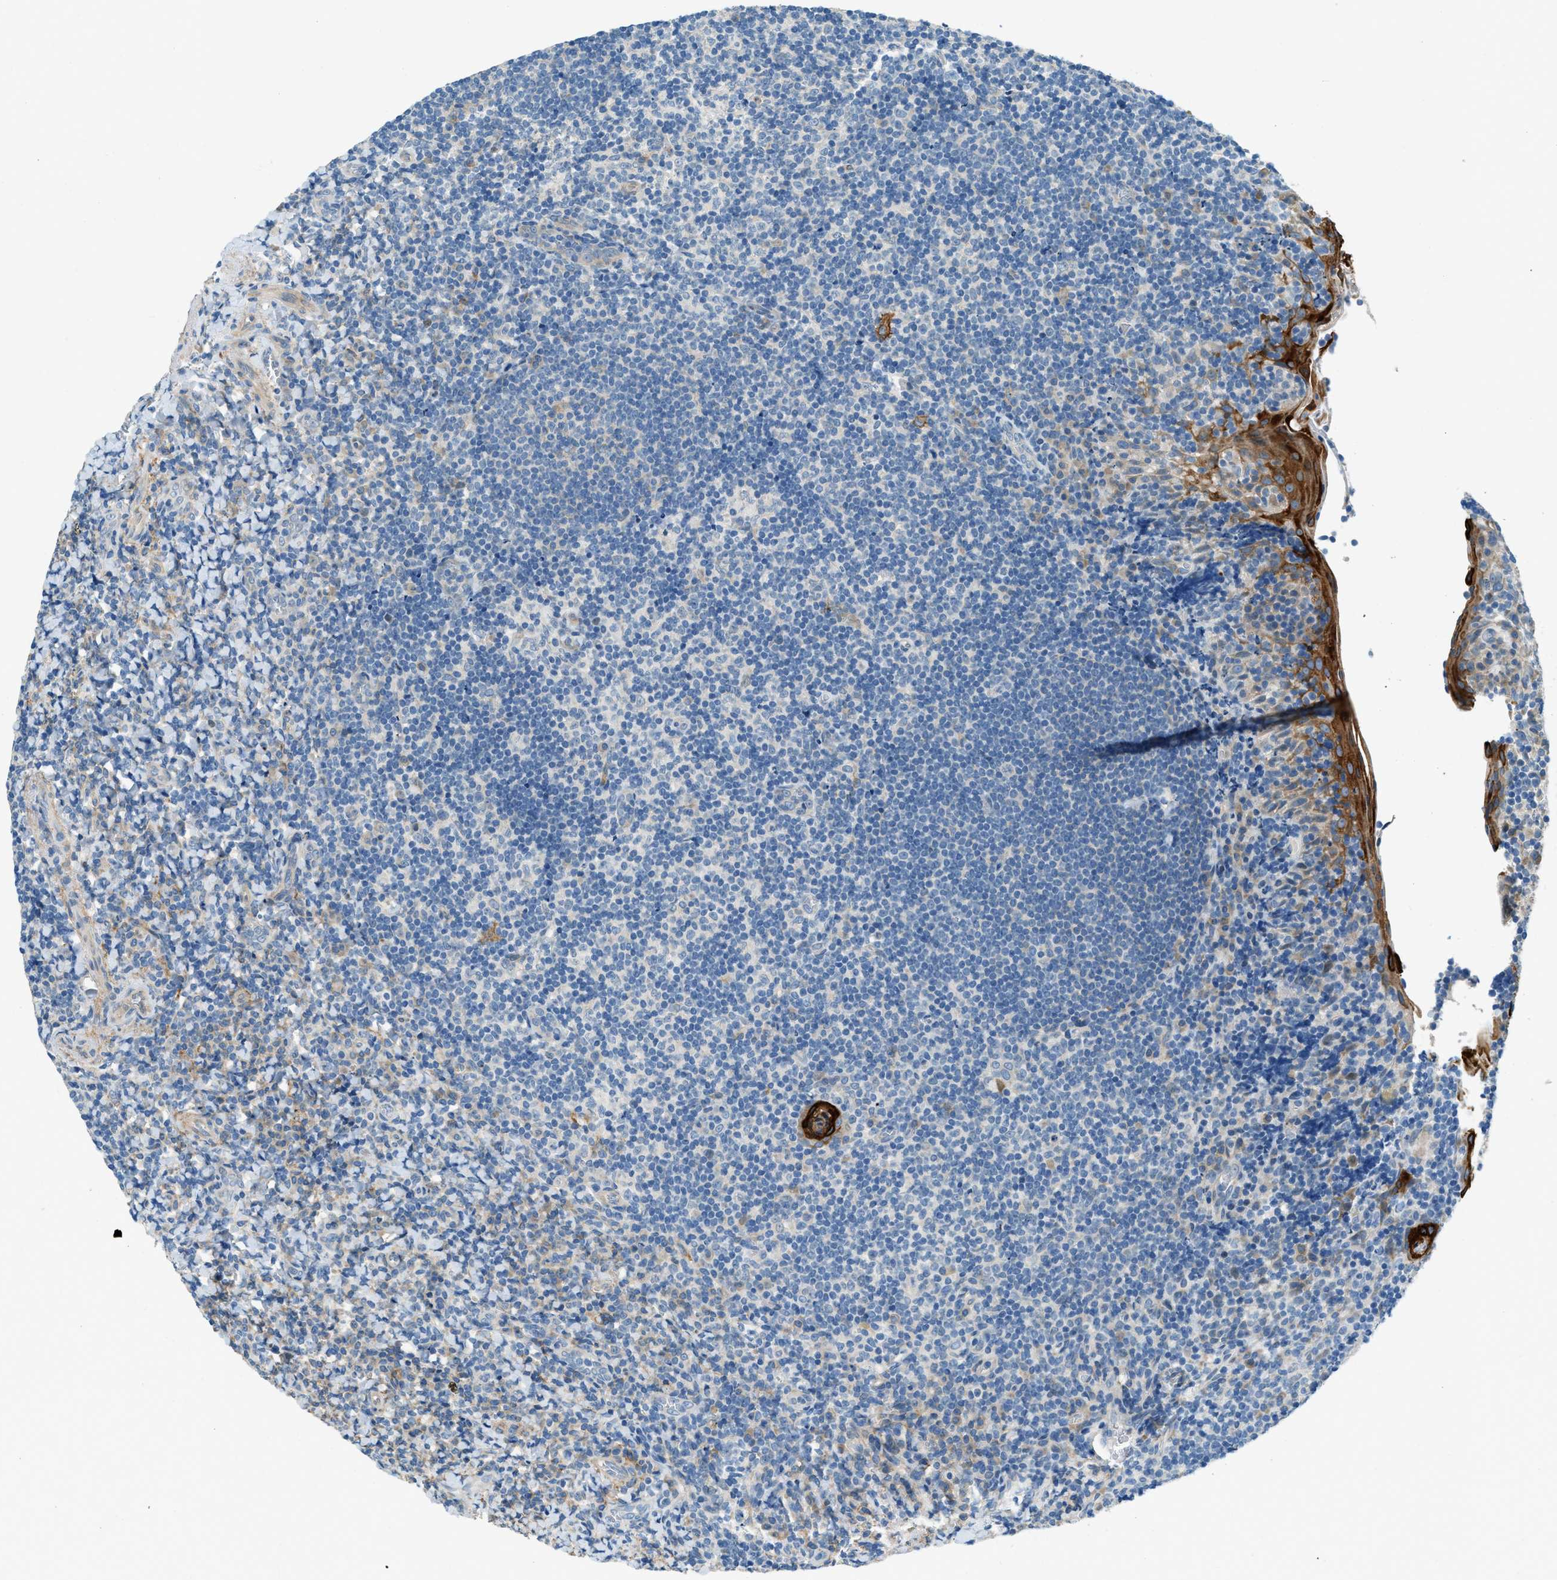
{"staining": {"intensity": "negative", "quantity": "none", "location": "none"}, "tissue": "tonsil", "cell_type": "Germinal center cells", "image_type": "normal", "snomed": [{"axis": "morphology", "description": "Normal tissue, NOS"}, {"axis": "topography", "description": "Tonsil"}], "caption": "A high-resolution photomicrograph shows immunohistochemistry (IHC) staining of normal tonsil, which shows no significant positivity in germinal center cells.", "gene": "ZNF367", "patient": {"sex": "male", "age": 37}}